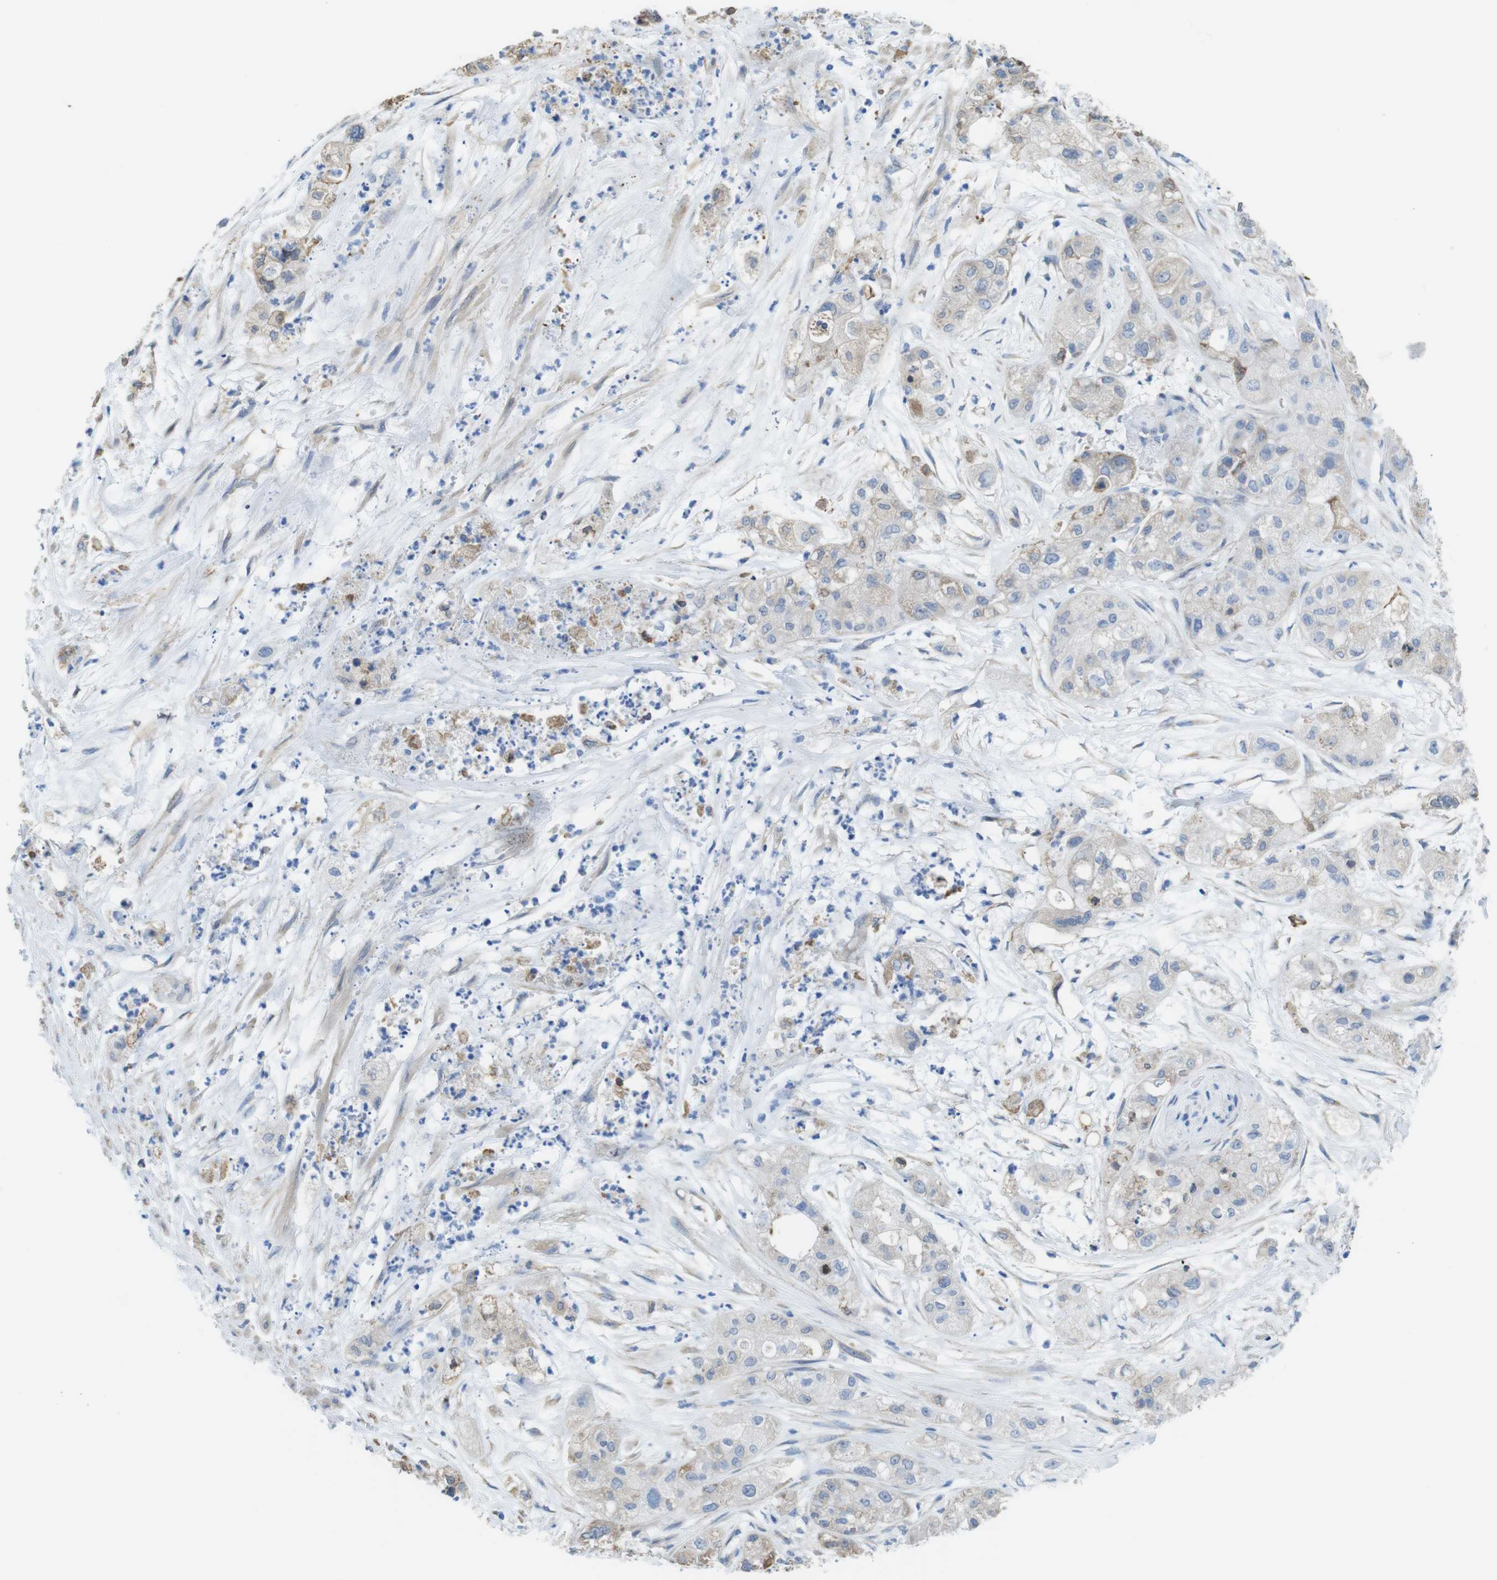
{"staining": {"intensity": "moderate", "quantity": "<25%", "location": "cytoplasmic/membranous"}, "tissue": "pancreatic cancer", "cell_type": "Tumor cells", "image_type": "cancer", "snomed": [{"axis": "morphology", "description": "Adenocarcinoma, NOS"}, {"axis": "topography", "description": "Pancreas"}], "caption": "The image displays immunohistochemical staining of pancreatic adenocarcinoma. There is moderate cytoplasmic/membranous expression is identified in approximately <25% of tumor cells.", "gene": "CDH8", "patient": {"sex": "female", "age": 78}}